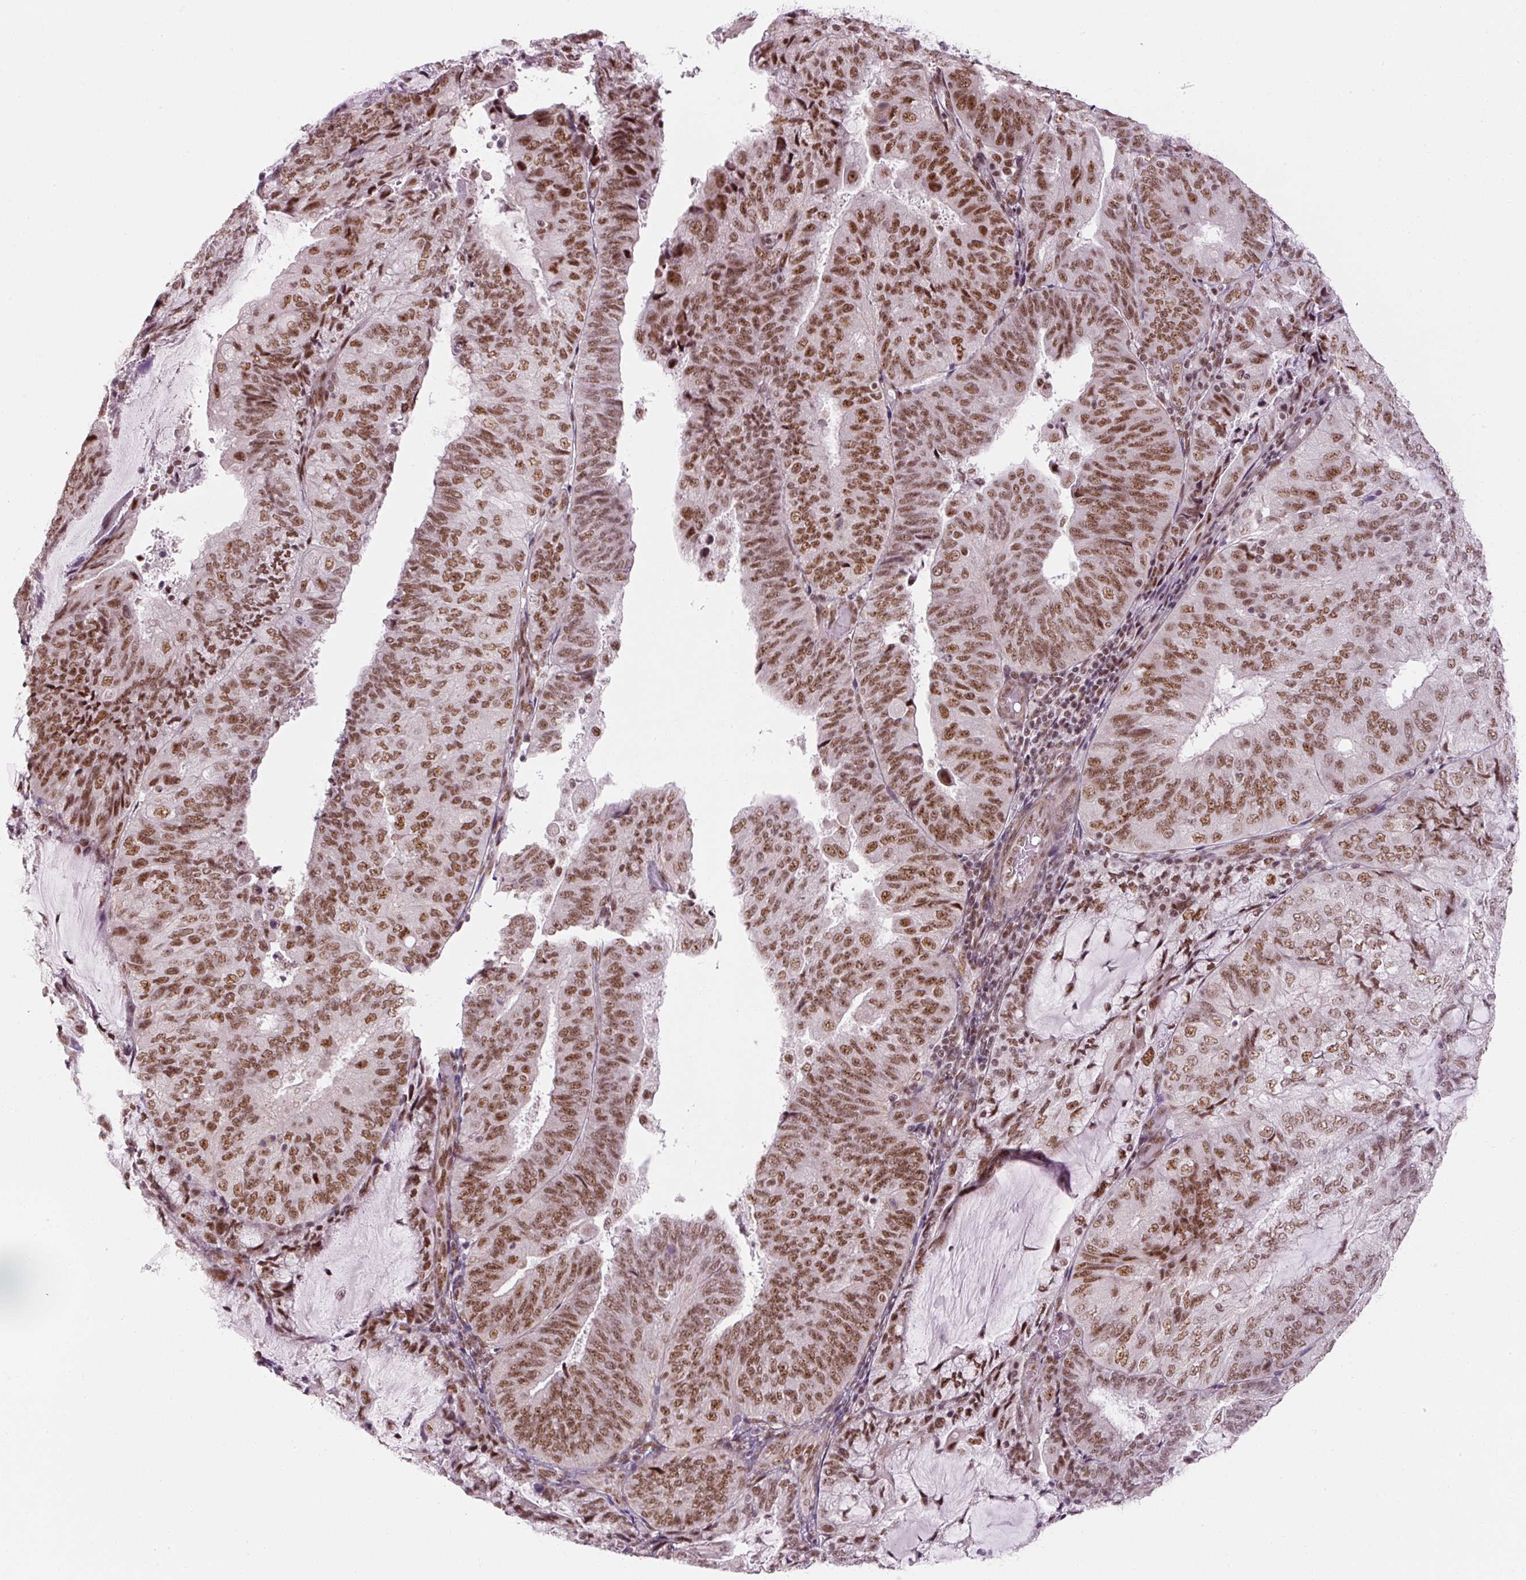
{"staining": {"intensity": "moderate", "quantity": ">75%", "location": "nuclear"}, "tissue": "endometrial cancer", "cell_type": "Tumor cells", "image_type": "cancer", "snomed": [{"axis": "morphology", "description": "Adenocarcinoma, NOS"}, {"axis": "topography", "description": "Endometrium"}], "caption": "IHC (DAB) staining of adenocarcinoma (endometrial) displays moderate nuclear protein expression in approximately >75% of tumor cells. (DAB IHC with brightfield microscopy, high magnification).", "gene": "U2AF2", "patient": {"sex": "female", "age": 81}}